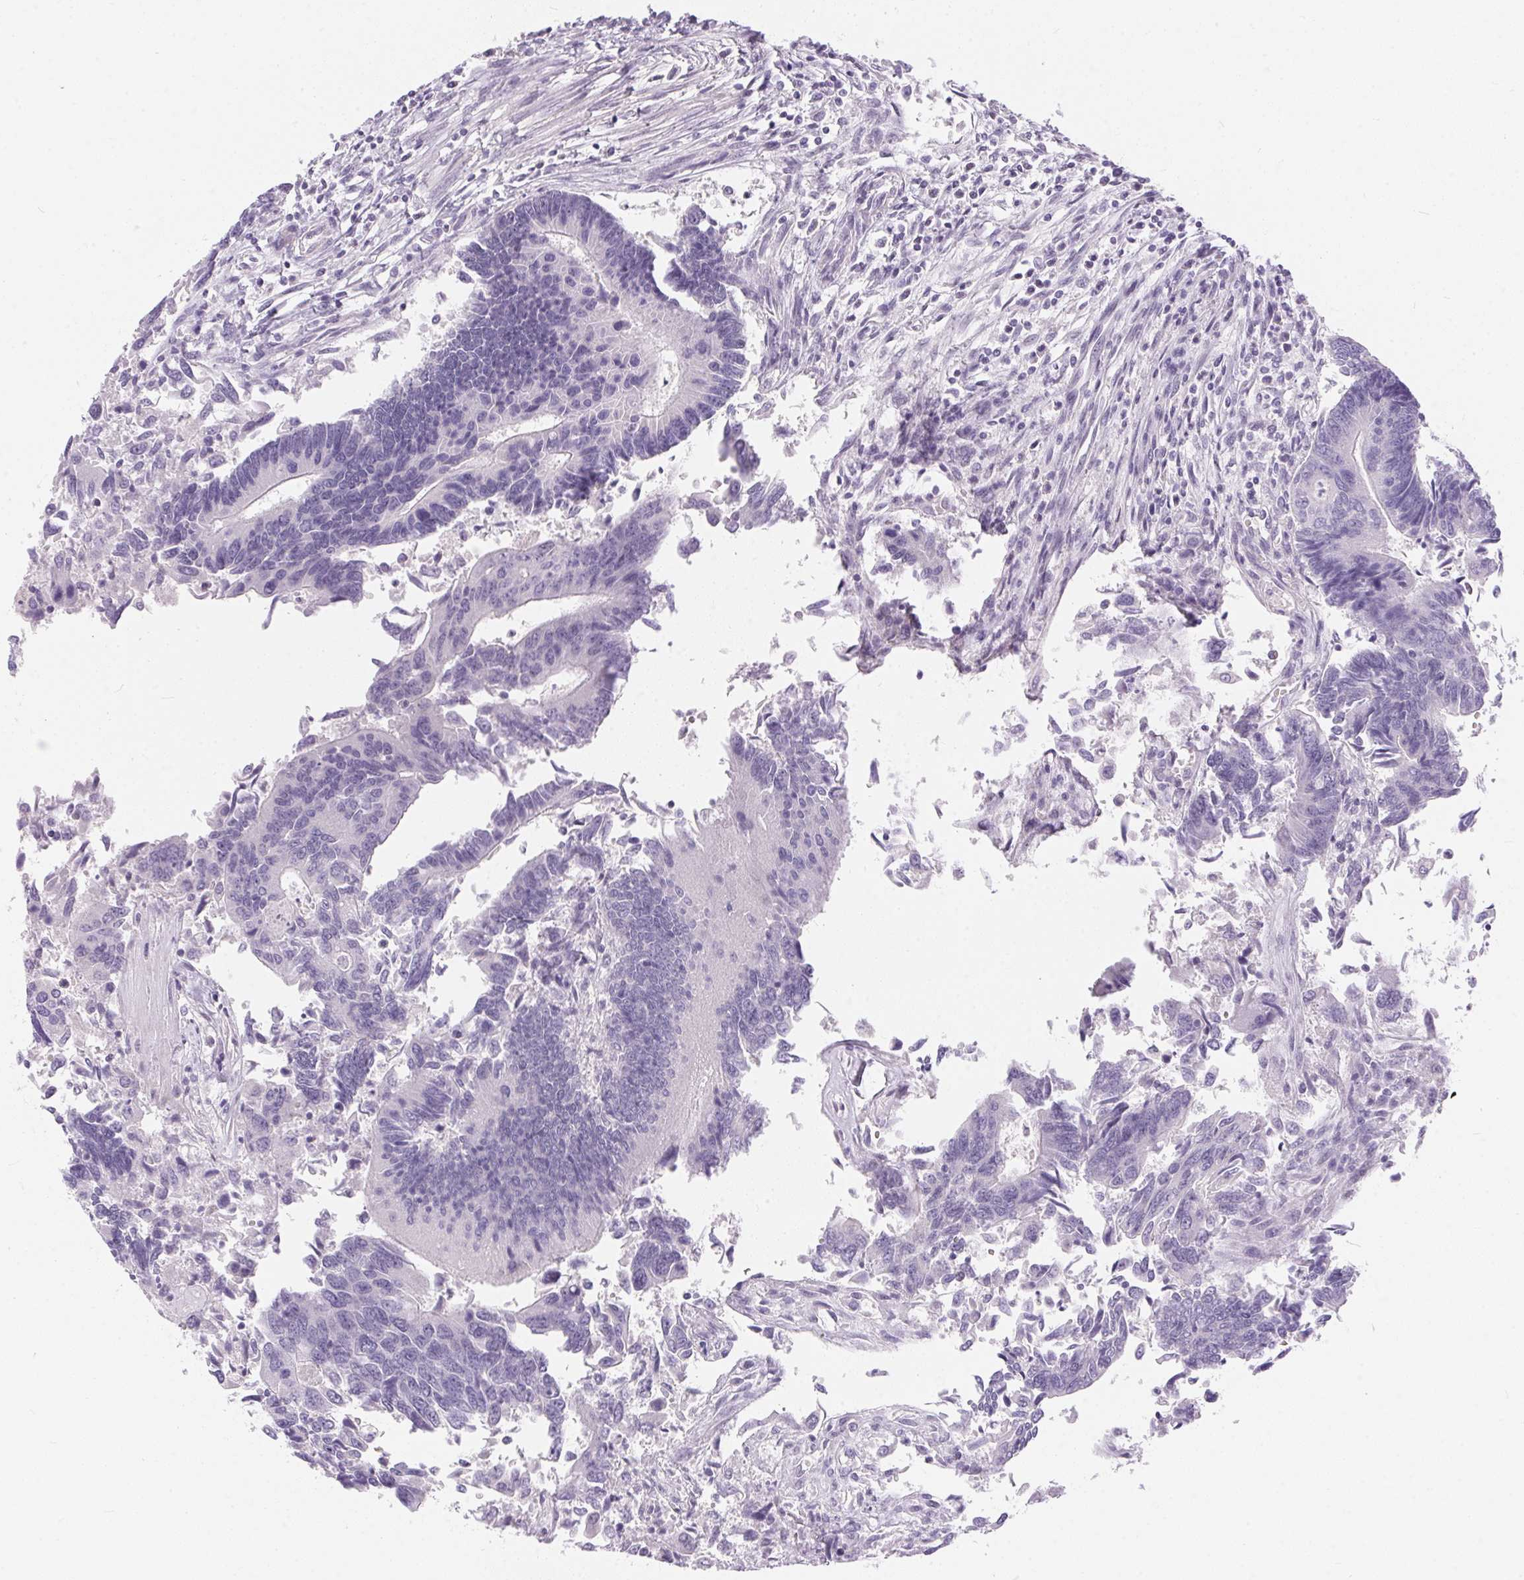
{"staining": {"intensity": "negative", "quantity": "none", "location": "none"}, "tissue": "colorectal cancer", "cell_type": "Tumor cells", "image_type": "cancer", "snomed": [{"axis": "morphology", "description": "Adenocarcinoma, NOS"}, {"axis": "topography", "description": "Colon"}], "caption": "This is a histopathology image of IHC staining of colorectal cancer, which shows no positivity in tumor cells.", "gene": "GBP6", "patient": {"sex": "female", "age": 67}}